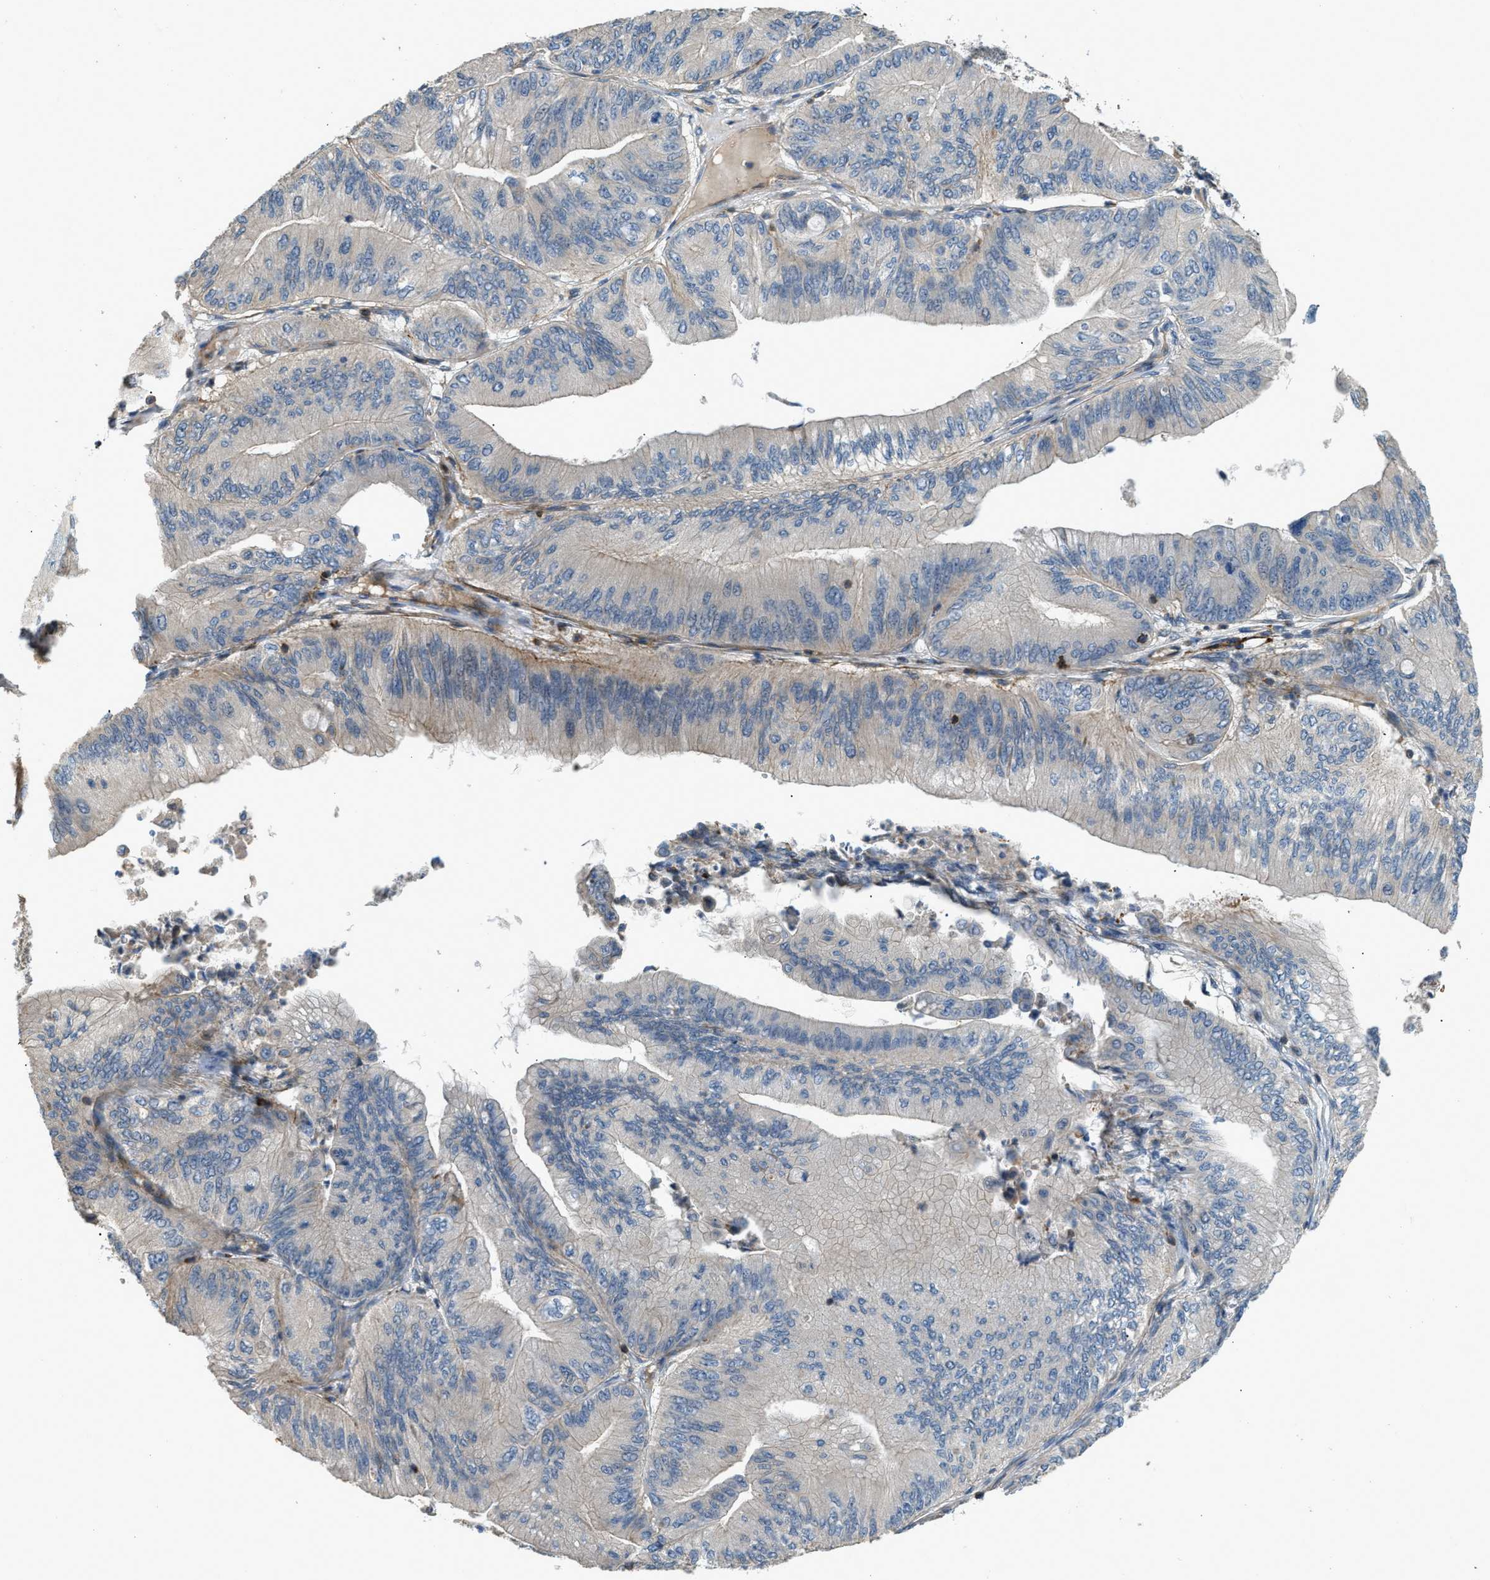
{"staining": {"intensity": "moderate", "quantity": "<25%", "location": "cytoplasmic/membranous"}, "tissue": "ovarian cancer", "cell_type": "Tumor cells", "image_type": "cancer", "snomed": [{"axis": "morphology", "description": "Cystadenocarcinoma, mucinous, NOS"}, {"axis": "topography", "description": "Ovary"}], "caption": "Tumor cells show moderate cytoplasmic/membranous expression in about <25% of cells in mucinous cystadenocarcinoma (ovarian). The protein is shown in brown color, while the nuclei are stained blue.", "gene": "BTN3A2", "patient": {"sex": "female", "age": 61}}